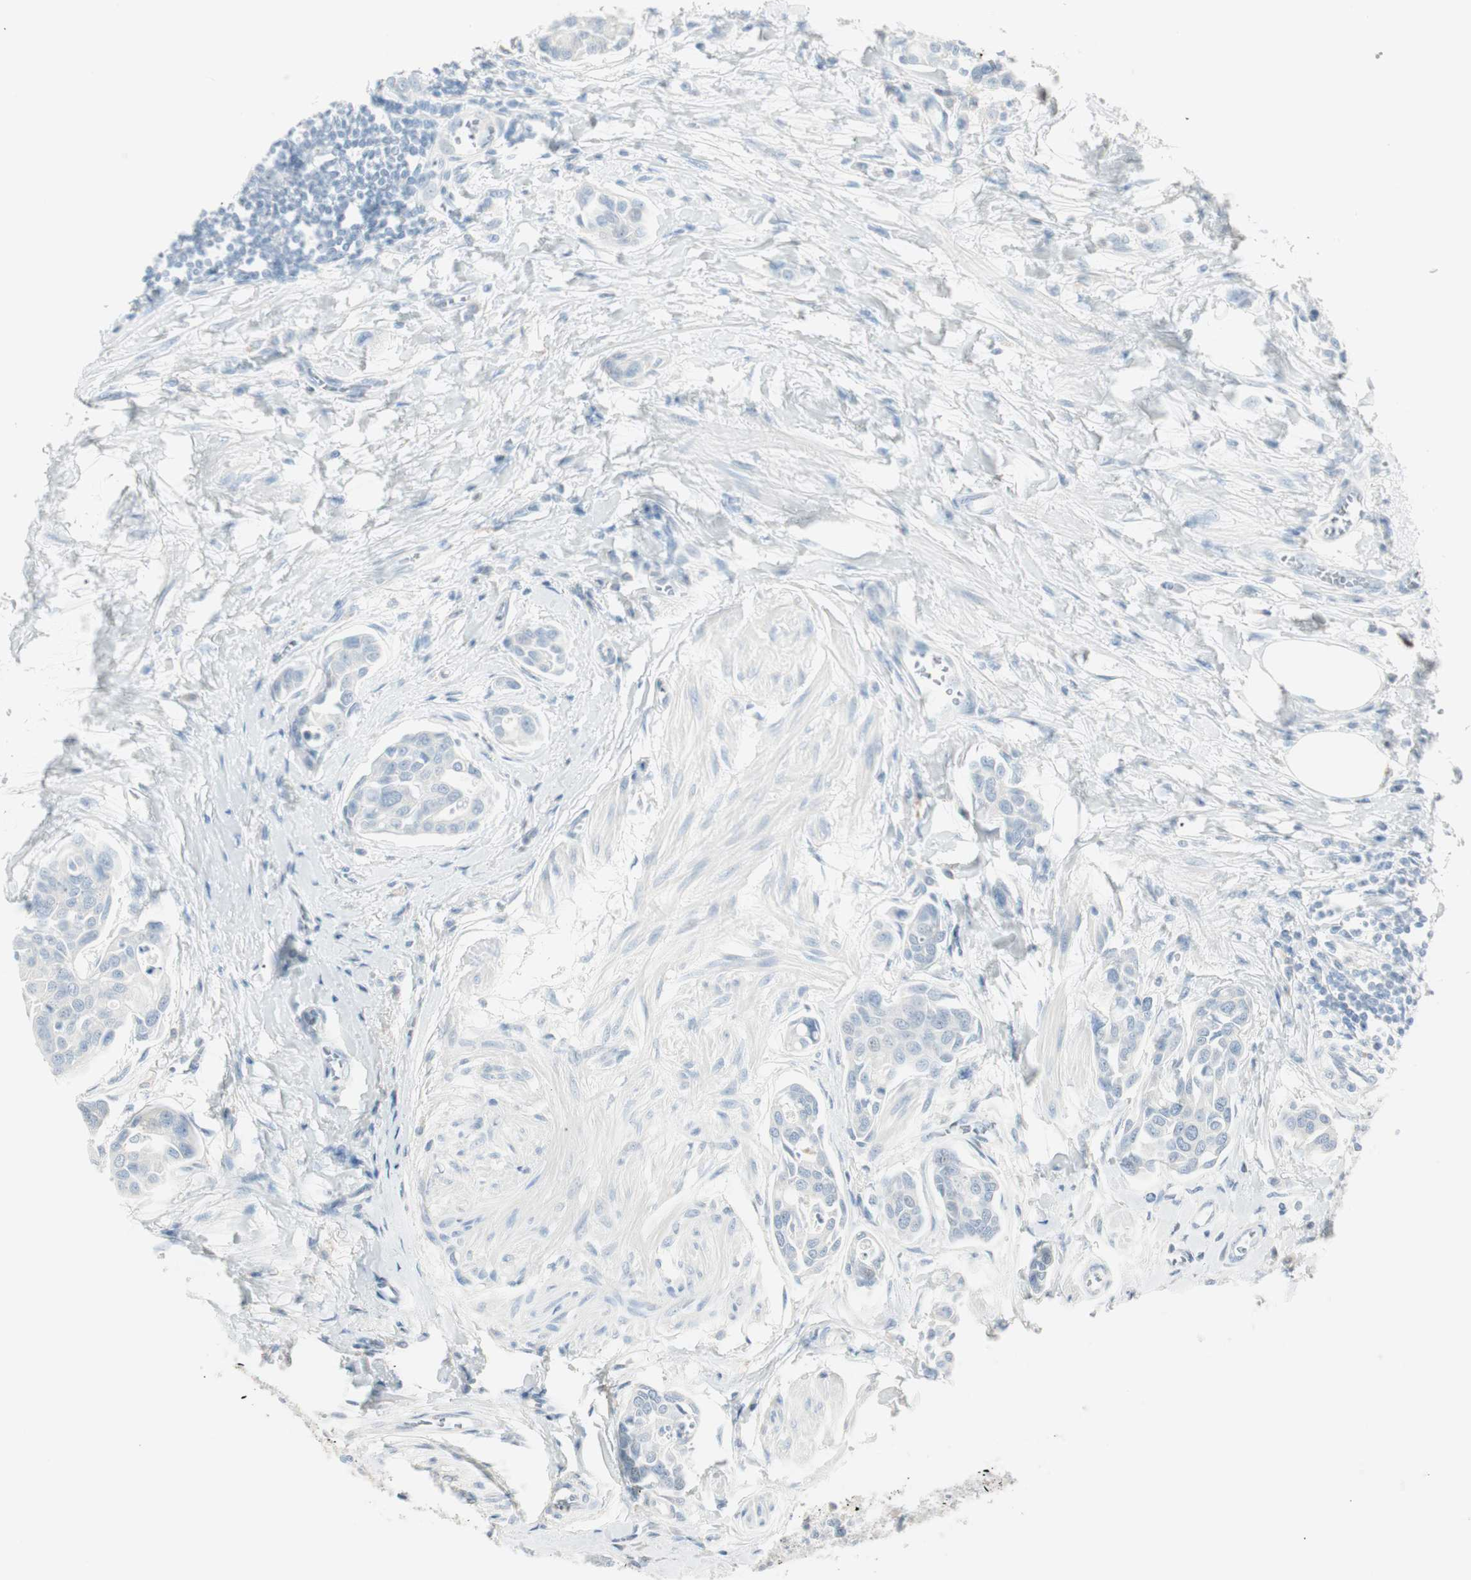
{"staining": {"intensity": "negative", "quantity": "none", "location": "none"}, "tissue": "urothelial cancer", "cell_type": "Tumor cells", "image_type": "cancer", "snomed": [{"axis": "morphology", "description": "Urothelial carcinoma, High grade"}, {"axis": "topography", "description": "Urinary bladder"}], "caption": "Tumor cells show no significant staining in urothelial cancer. (Brightfield microscopy of DAB (3,3'-diaminobenzidine) immunohistochemistry (IHC) at high magnification).", "gene": "PRTN3", "patient": {"sex": "male", "age": 78}}